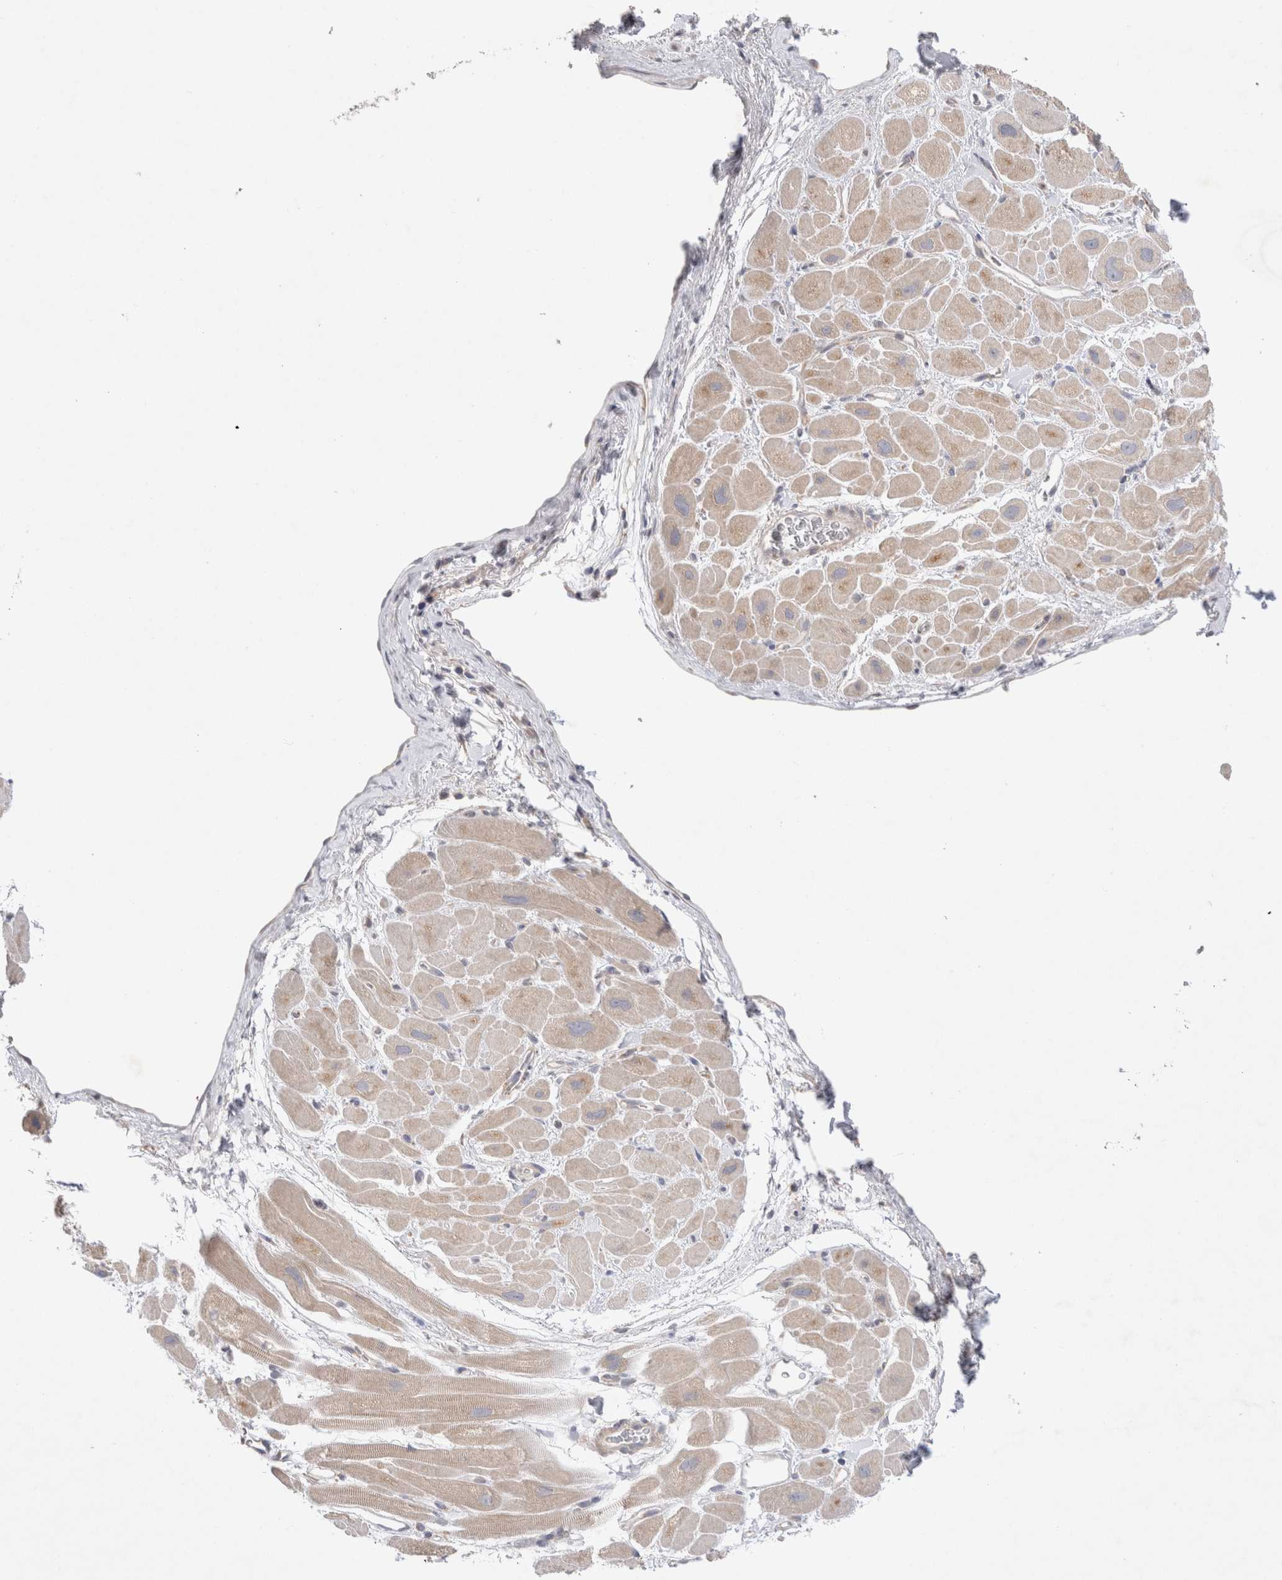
{"staining": {"intensity": "weak", "quantity": ">75%", "location": "cytoplasmic/membranous"}, "tissue": "heart muscle", "cell_type": "Cardiomyocytes", "image_type": "normal", "snomed": [{"axis": "morphology", "description": "Normal tissue, NOS"}, {"axis": "topography", "description": "Heart"}], "caption": "Protein expression analysis of unremarkable heart muscle displays weak cytoplasmic/membranous positivity in approximately >75% of cardiomyocytes.", "gene": "NPC1", "patient": {"sex": "male", "age": 49}}